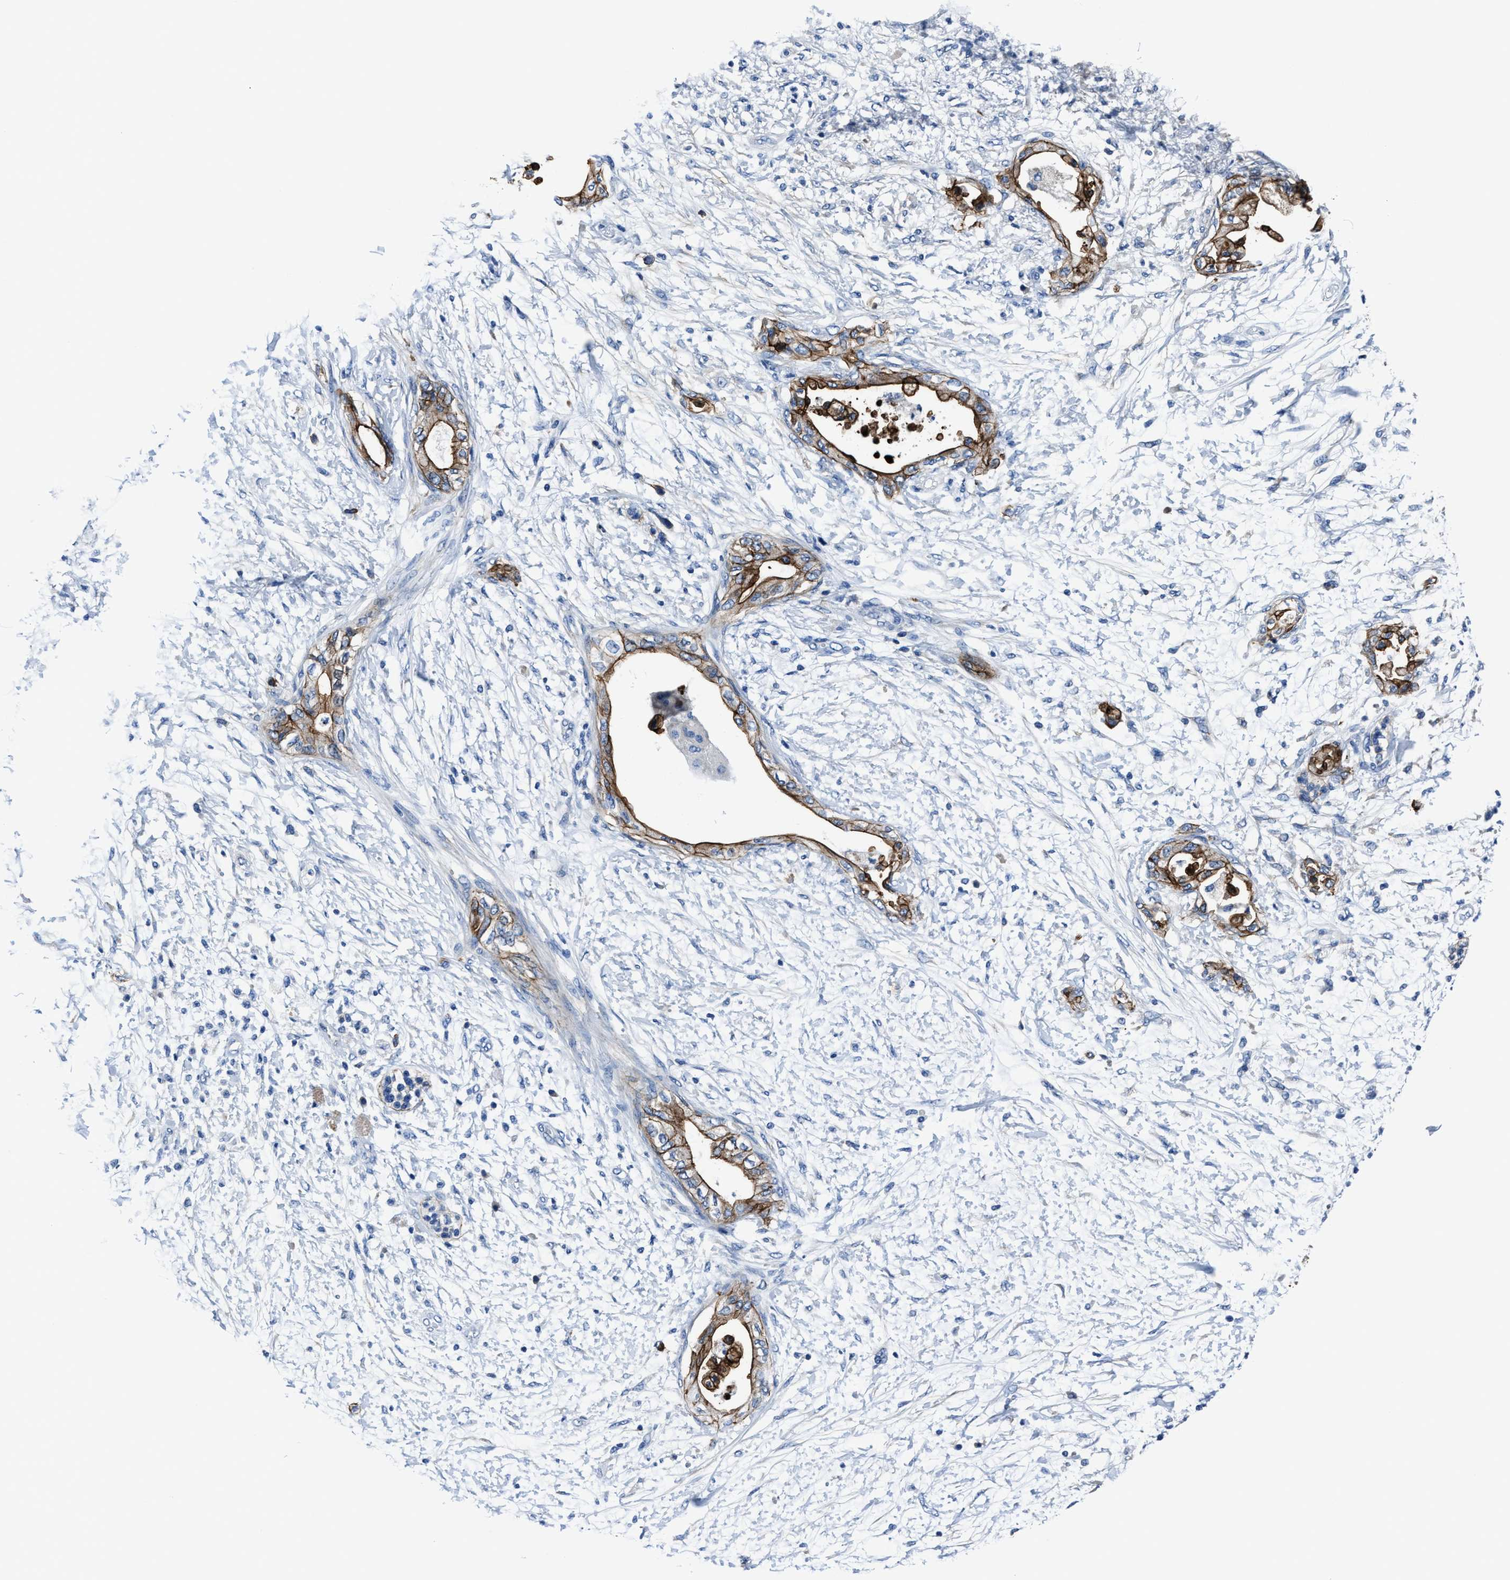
{"staining": {"intensity": "negative", "quantity": "none", "location": "none"}, "tissue": "adipose tissue", "cell_type": "Adipocytes", "image_type": "normal", "snomed": [{"axis": "morphology", "description": "Normal tissue, NOS"}, {"axis": "morphology", "description": "Adenocarcinoma, NOS"}, {"axis": "topography", "description": "Duodenum"}, {"axis": "topography", "description": "Peripheral nerve tissue"}], "caption": "Adipocytes show no significant positivity in benign adipose tissue.", "gene": "LMO7", "patient": {"sex": "female", "age": 60}}